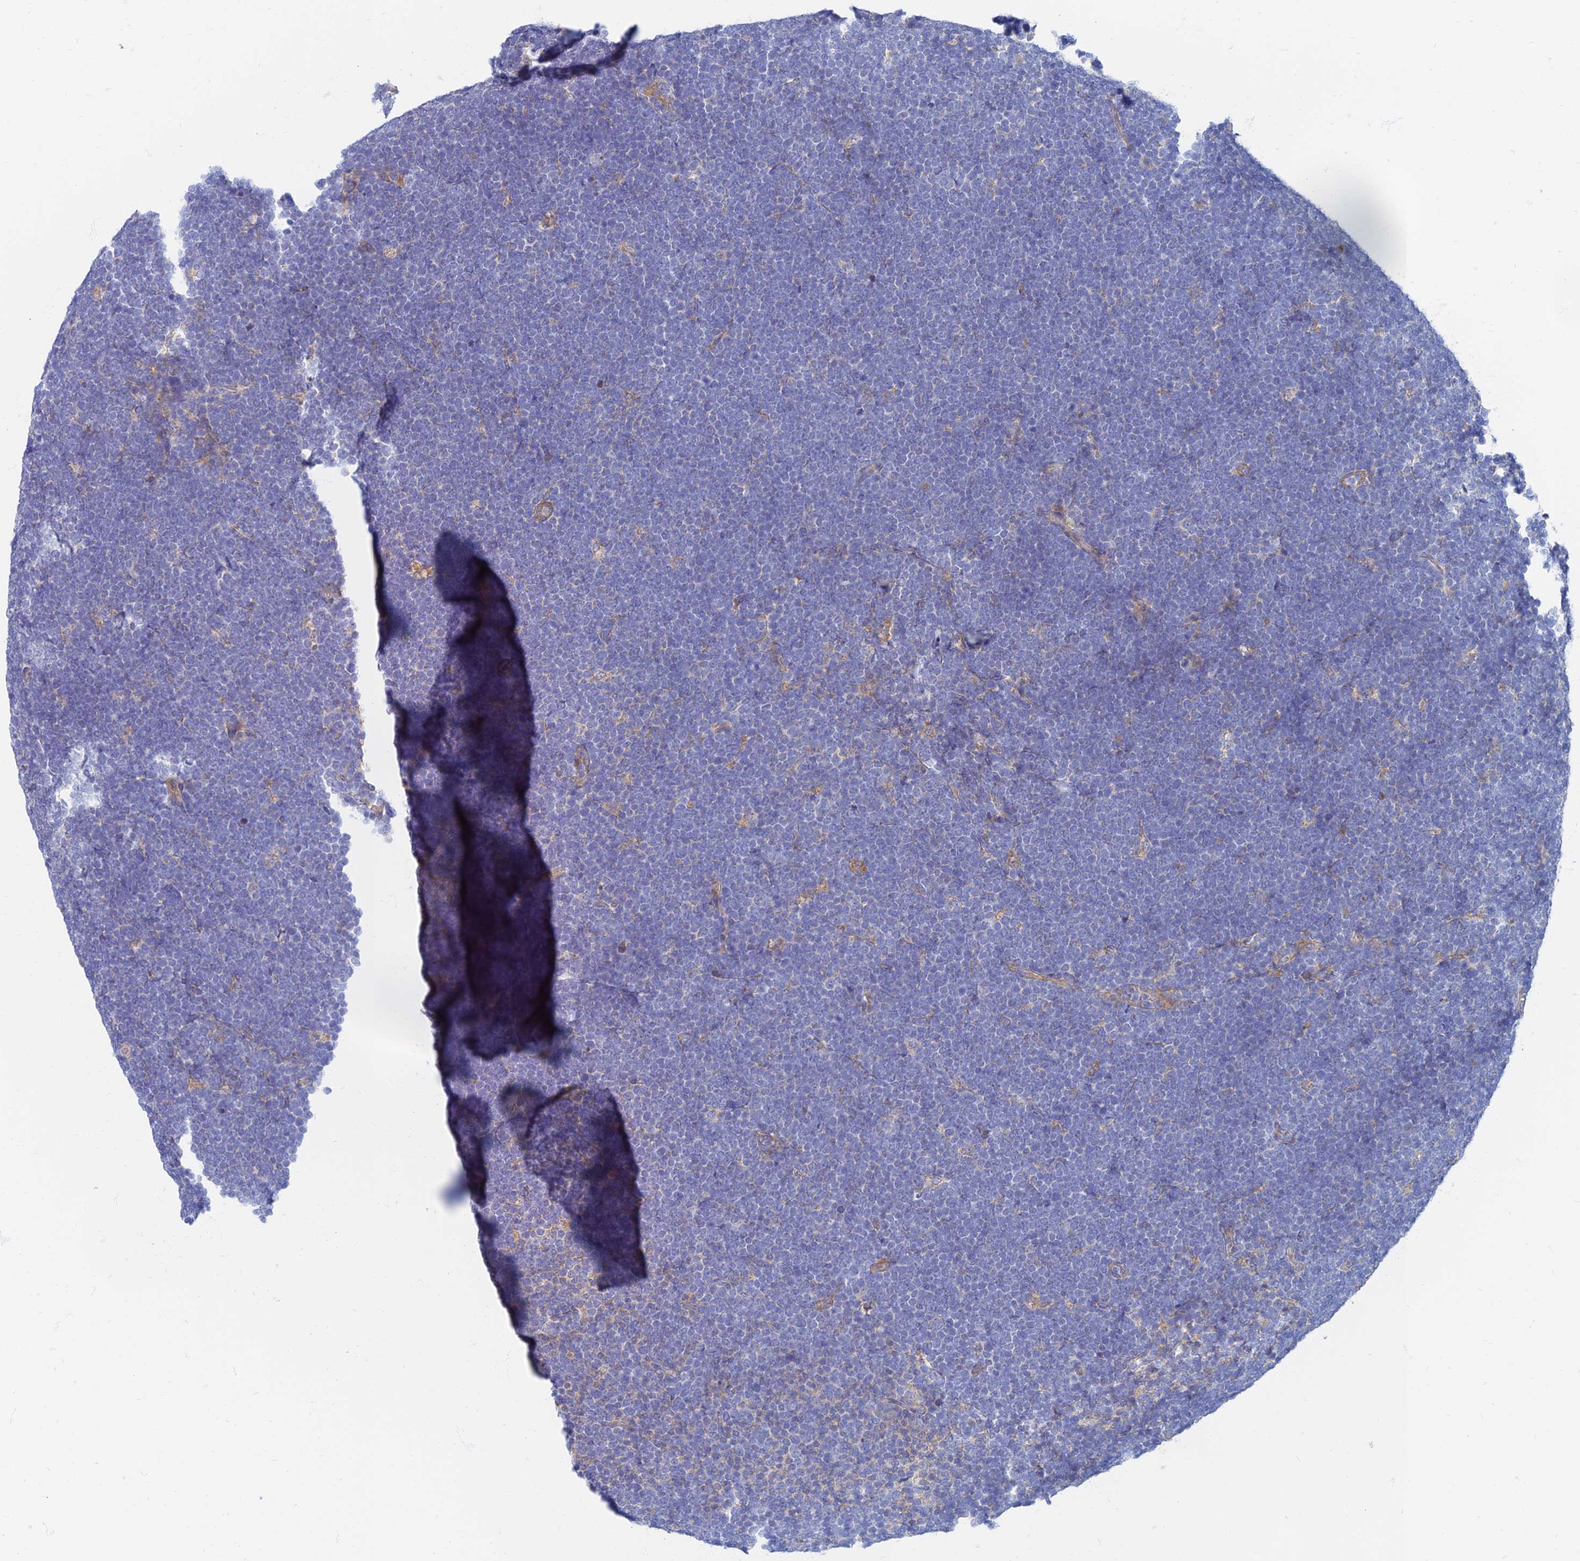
{"staining": {"intensity": "negative", "quantity": "none", "location": "none"}, "tissue": "lymphoma", "cell_type": "Tumor cells", "image_type": "cancer", "snomed": [{"axis": "morphology", "description": "Malignant lymphoma, non-Hodgkin's type, High grade"}, {"axis": "topography", "description": "Lymph node"}], "caption": "The image demonstrates no staining of tumor cells in malignant lymphoma, non-Hodgkin's type (high-grade). Nuclei are stained in blue.", "gene": "TMEM44", "patient": {"sex": "male", "age": 13}}